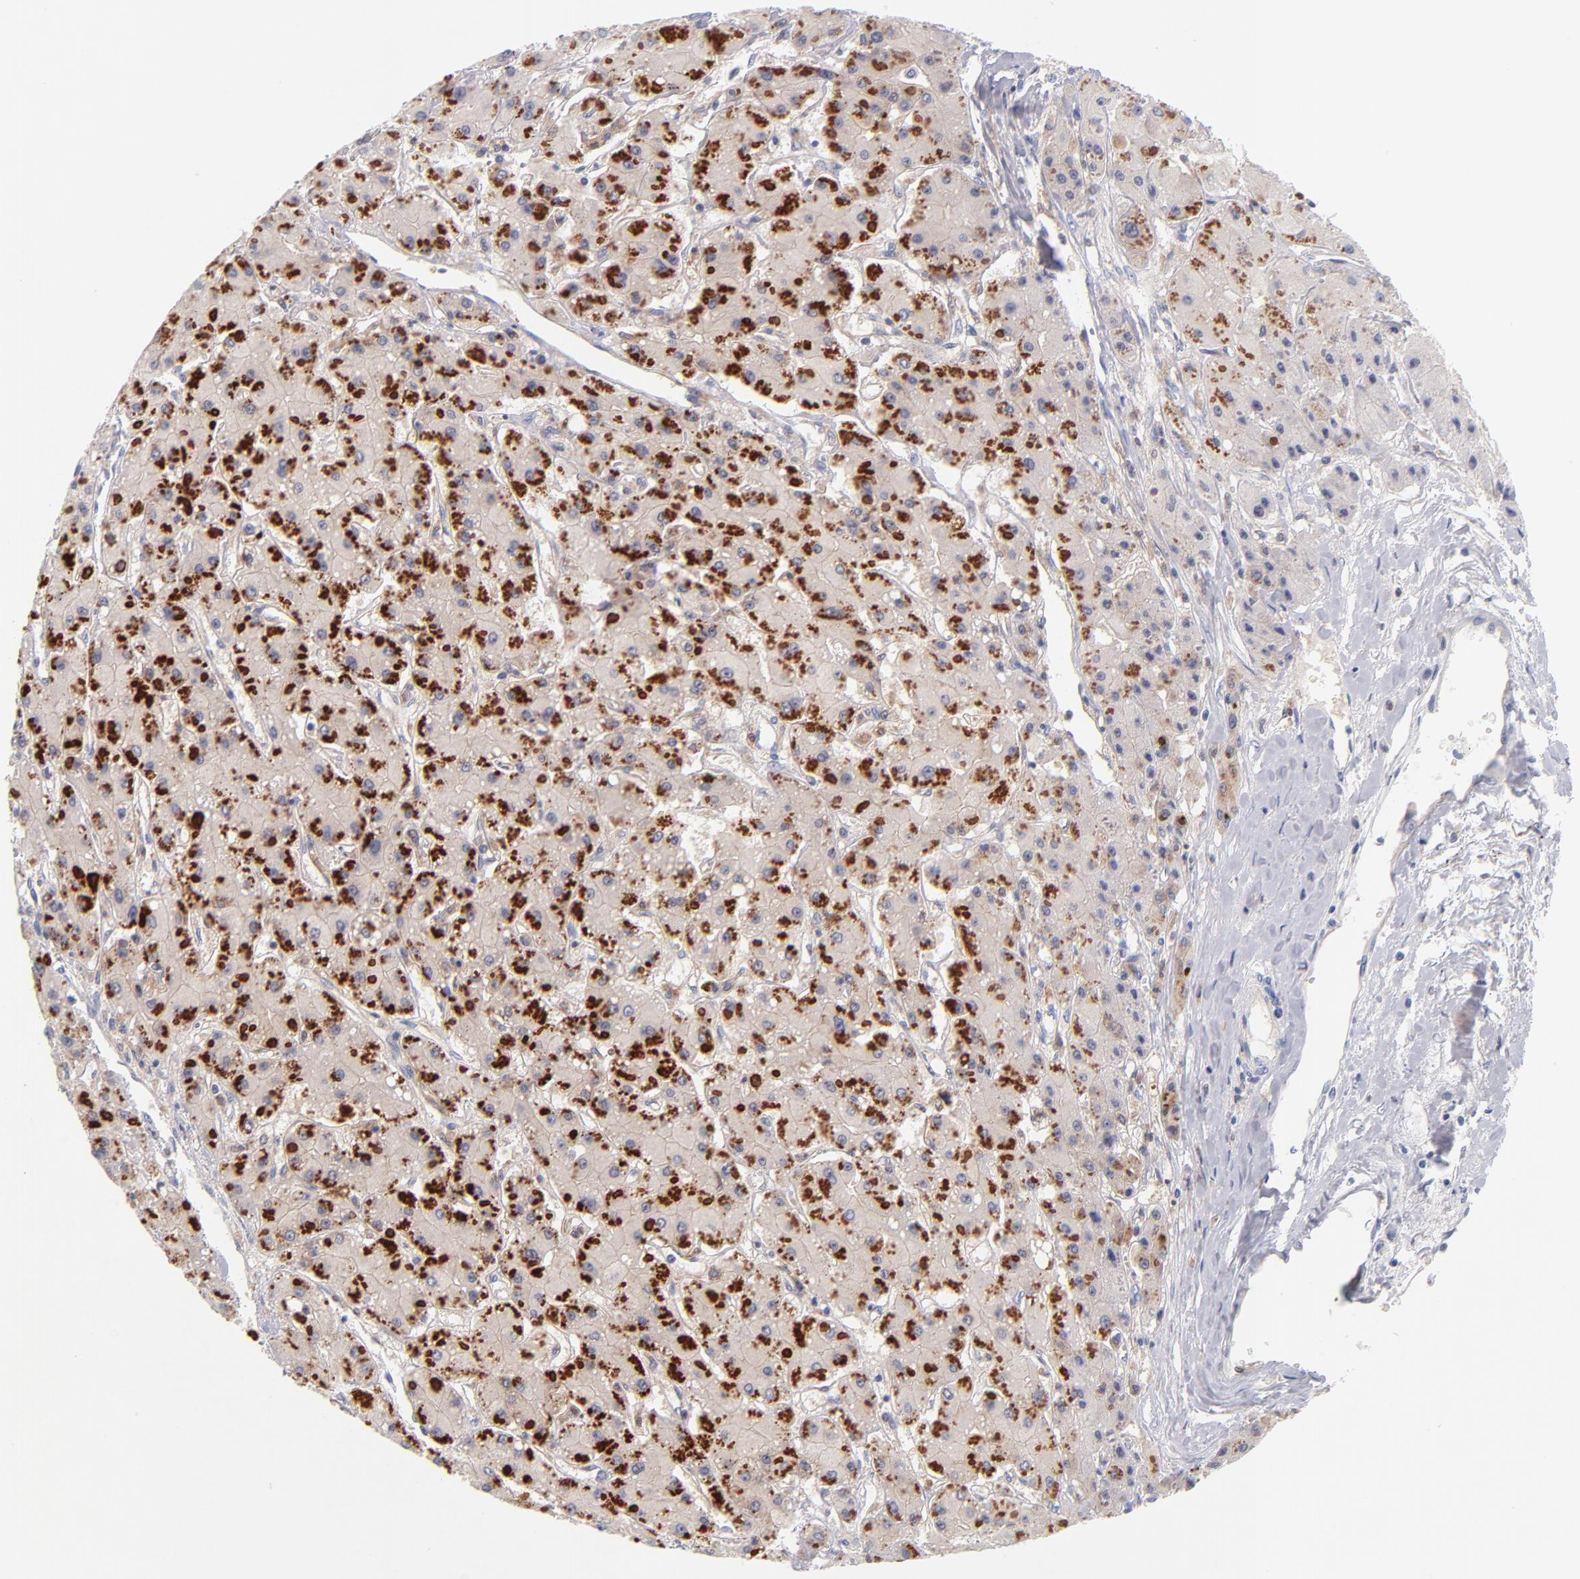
{"staining": {"intensity": "moderate", "quantity": ">75%", "location": "cytoplasmic/membranous"}, "tissue": "liver cancer", "cell_type": "Tumor cells", "image_type": "cancer", "snomed": [{"axis": "morphology", "description": "Carcinoma, Hepatocellular, NOS"}, {"axis": "topography", "description": "Liver"}], "caption": "Human liver cancer (hepatocellular carcinoma) stained with a brown dye demonstrates moderate cytoplasmic/membranous positive positivity in approximately >75% of tumor cells.", "gene": "BID", "patient": {"sex": "female", "age": 52}}